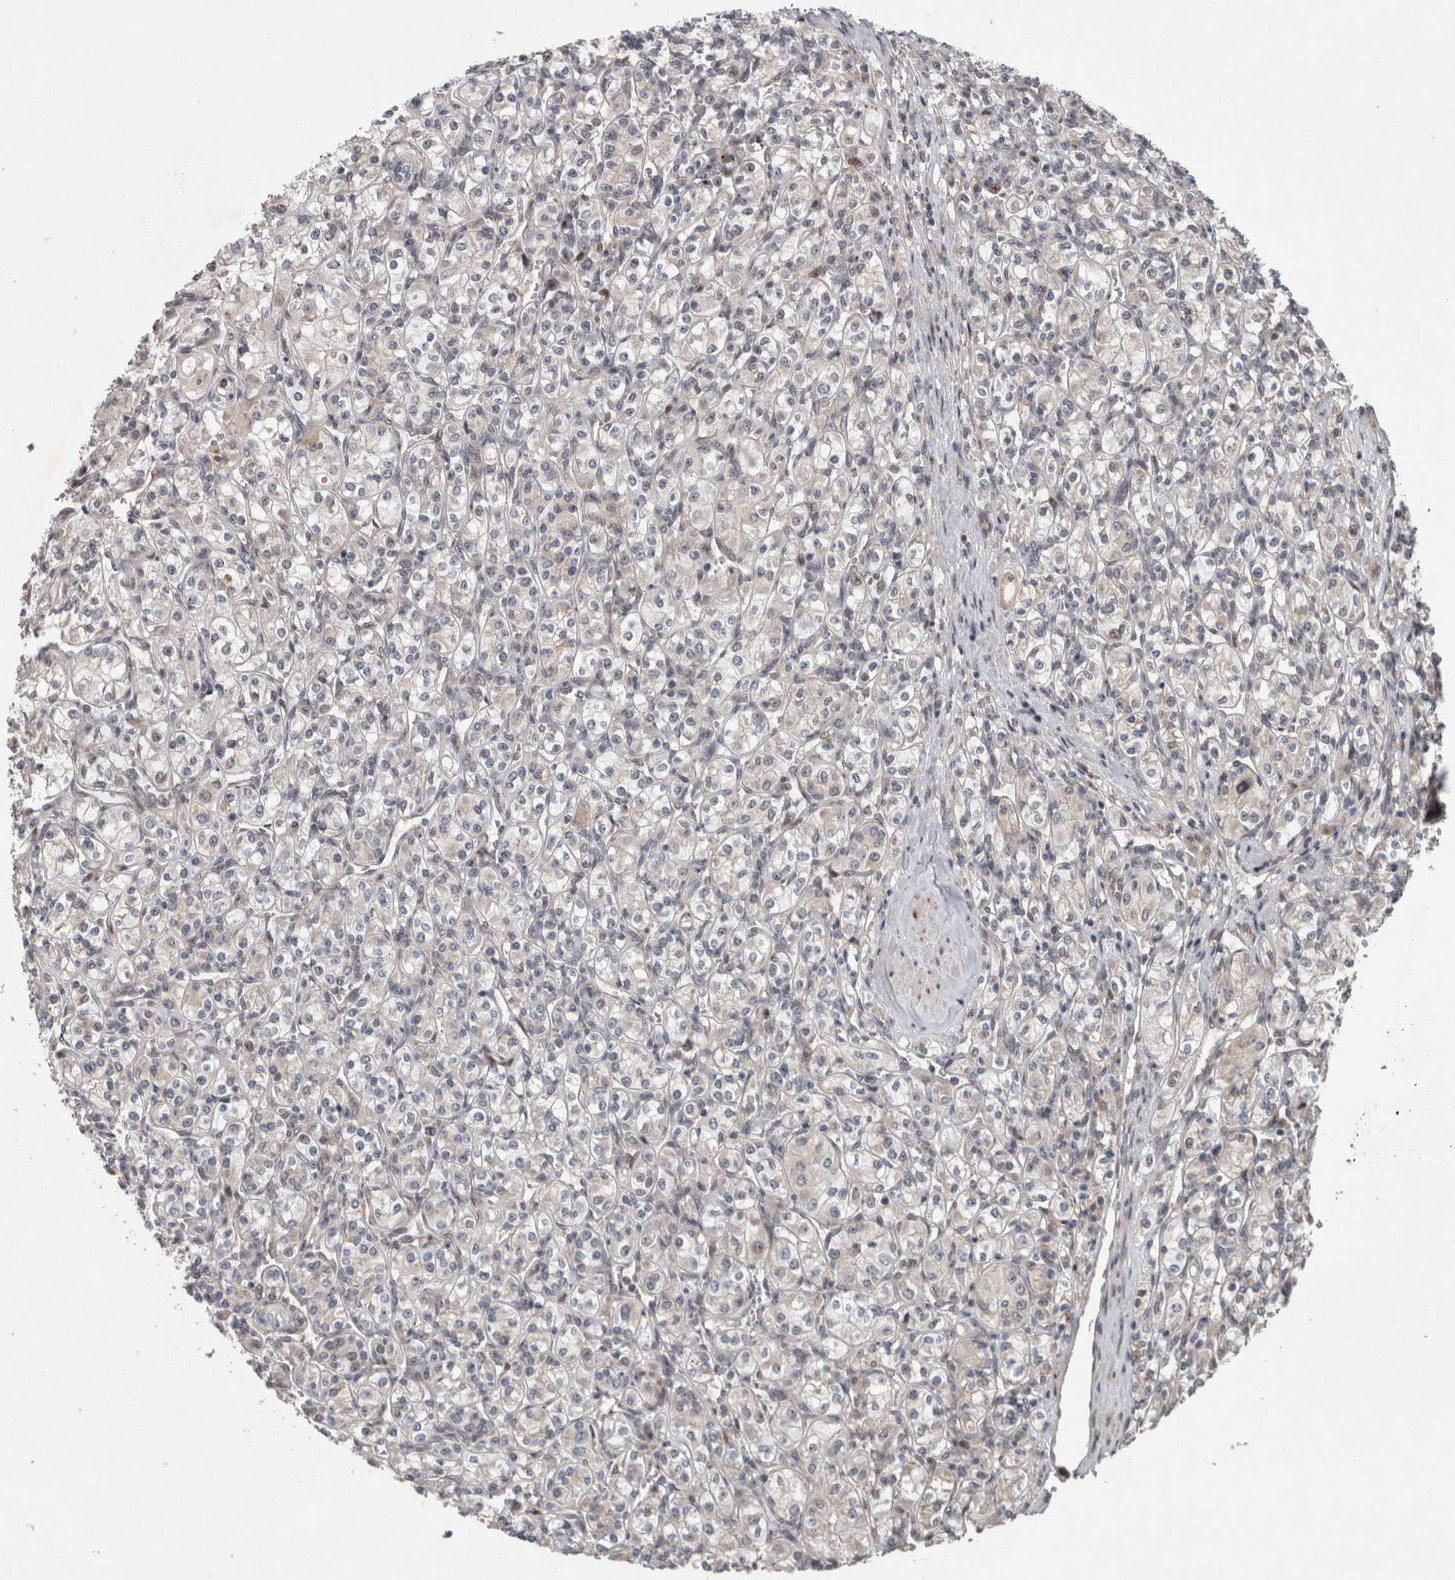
{"staining": {"intensity": "negative", "quantity": "none", "location": "none"}, "tissue": "renal cancer", "cell_type": "Tumor cells", "image_type": "cancer", "snomed": [{"axis": "morphology", "description": "Adenocarcinoma, NOS"}, {"axis": "topography", "description": "Kidney"}], "caption": "A photomicrograph of human renal adenocarcinoma is negative for staining in tumor cells.", "gene": "GIMAP6", "patient": {"sex": "male", "age": 77}}